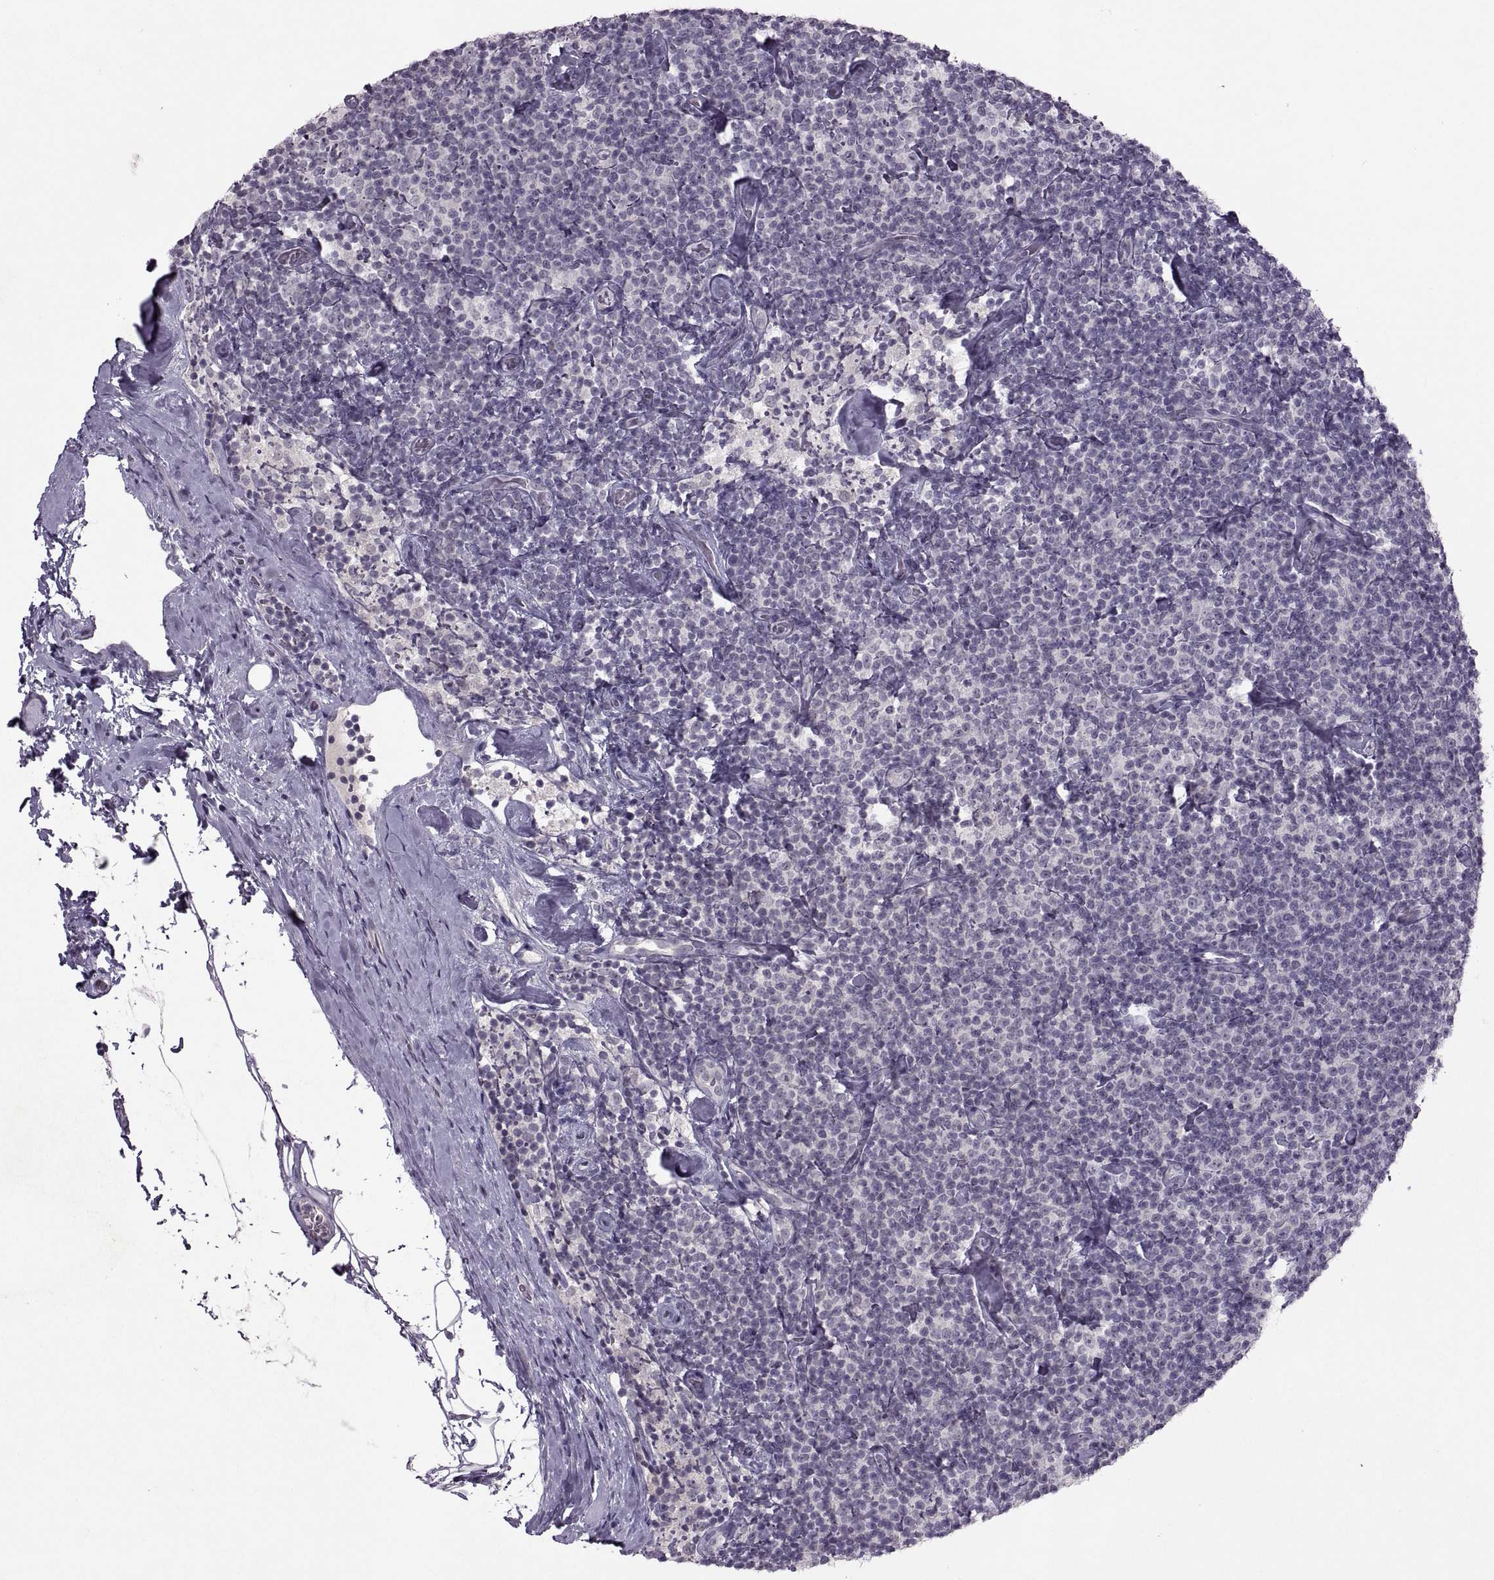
{"staining": {"intensity": "negative", "quantity": "none", "location": "none"}, "tissue": "lymphoma", "cell_type": "Tumor cells", "image_type": "cancer", "snomed": [{"axis": "morphology", "description": "Malignant lymphoma, non-Hodgkin's type, Low grade"}, {"axis": "topography", "description": "Lymph node"}], "caption": "Immunohistochemistry (IHC) photomicrograph of neoplastic tissue: human malignant lymphoma, non-Hodgkin's type (low-grade) stained with DAB (3,3'-diaminobenzidine) displays no significant protein staining in tumor cells.", "gene": "MGAT4D", "patient": {"sex": "male", "age": 81}}